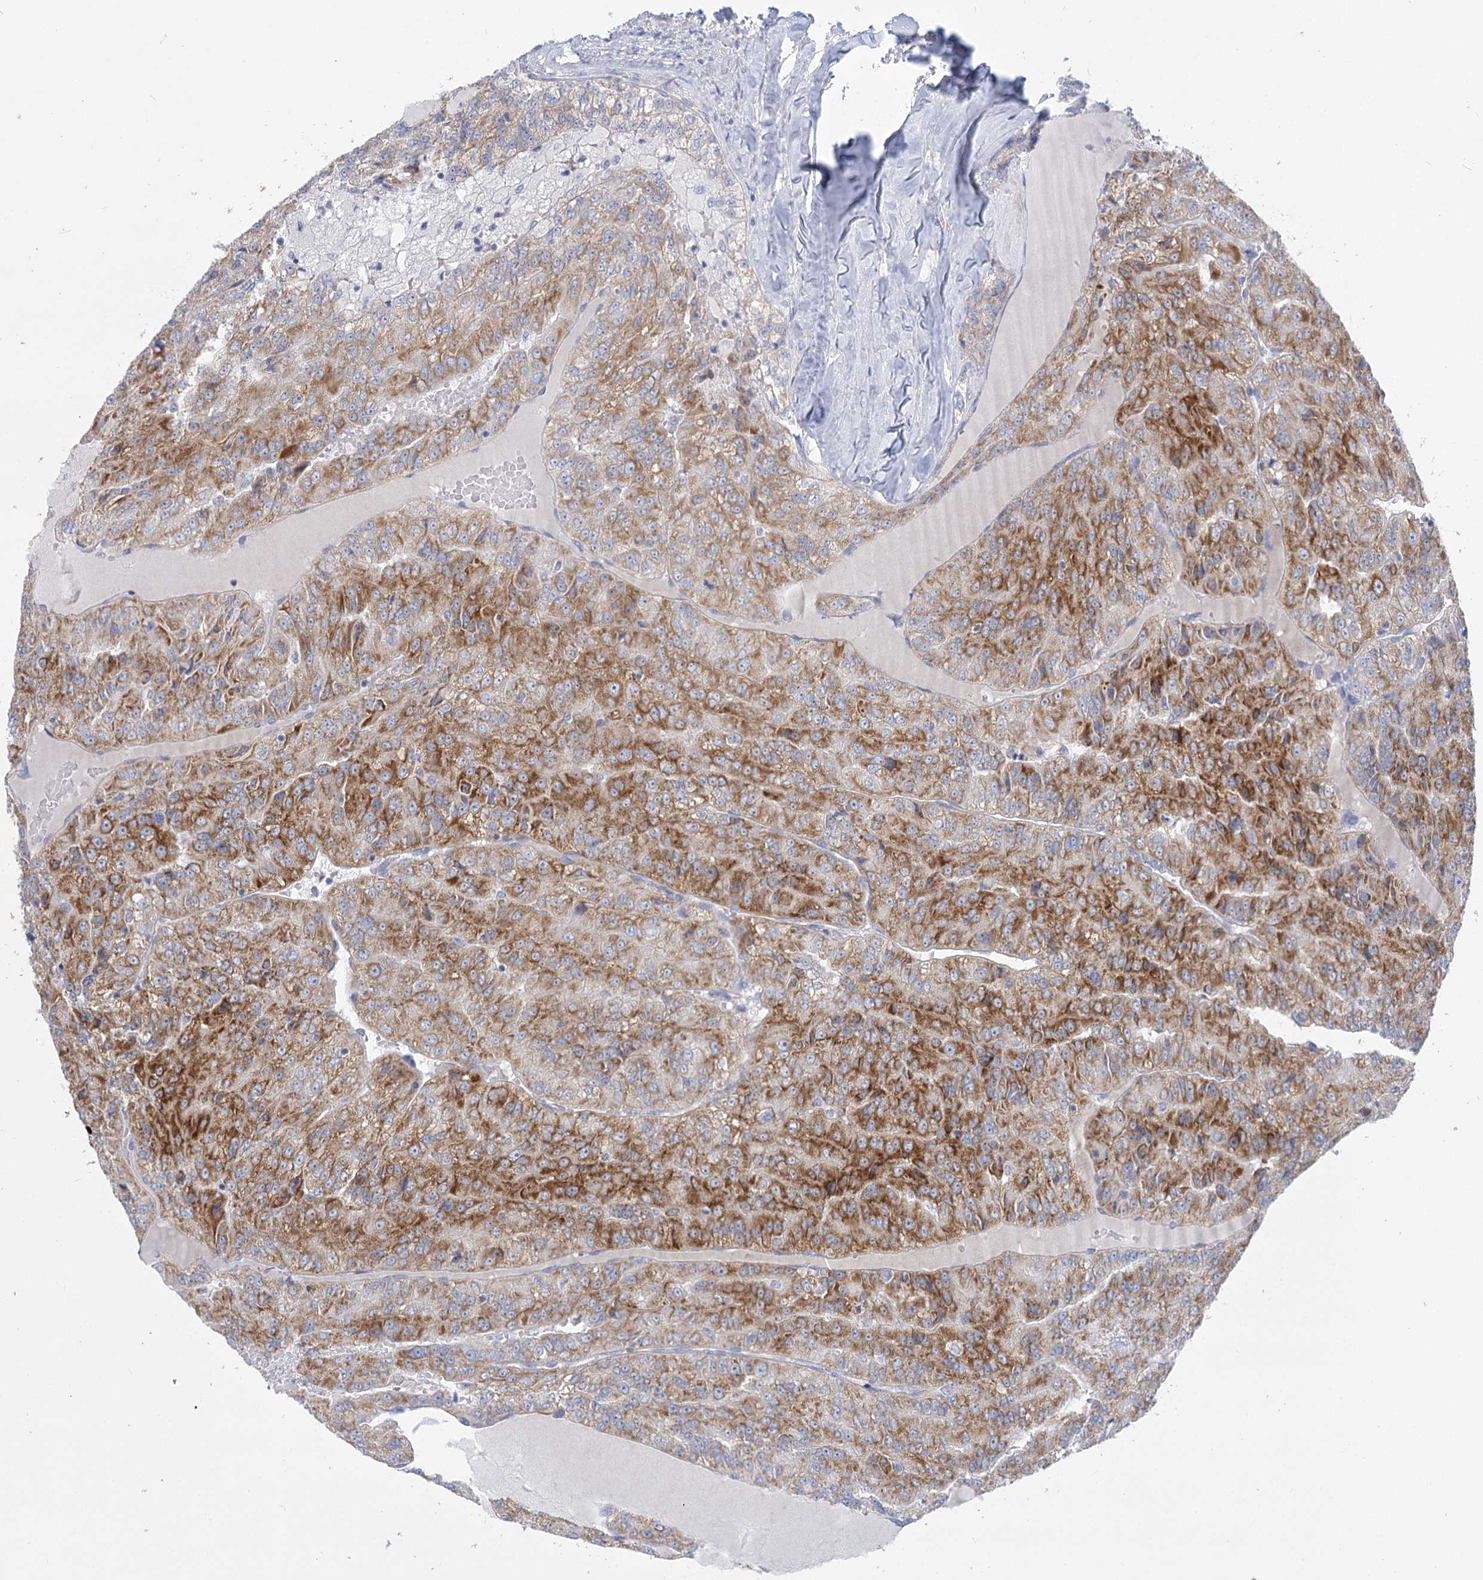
{"staining": {"intensity": "strong", "quantity": ">75%", "location": "cytoplasmic/membranous"}, "tissue": "renal cancer", "cell_type": "Tumor cells", "image_type": "cancer", "snomed": [{"axis": "morphology", "description": "Adenocarcinoma, NOS"}, {"axis": "topography", "description": "Kidney"}], "caption": "The micrograph demonstrates staining of renal cancer (adenocarcinoma), revealing strong cytoplasmic/membranous protein positivity (brown color) within tumor cells.", "gene": "DHTKD1", "patient": {"sex": "female", "age": 63}}